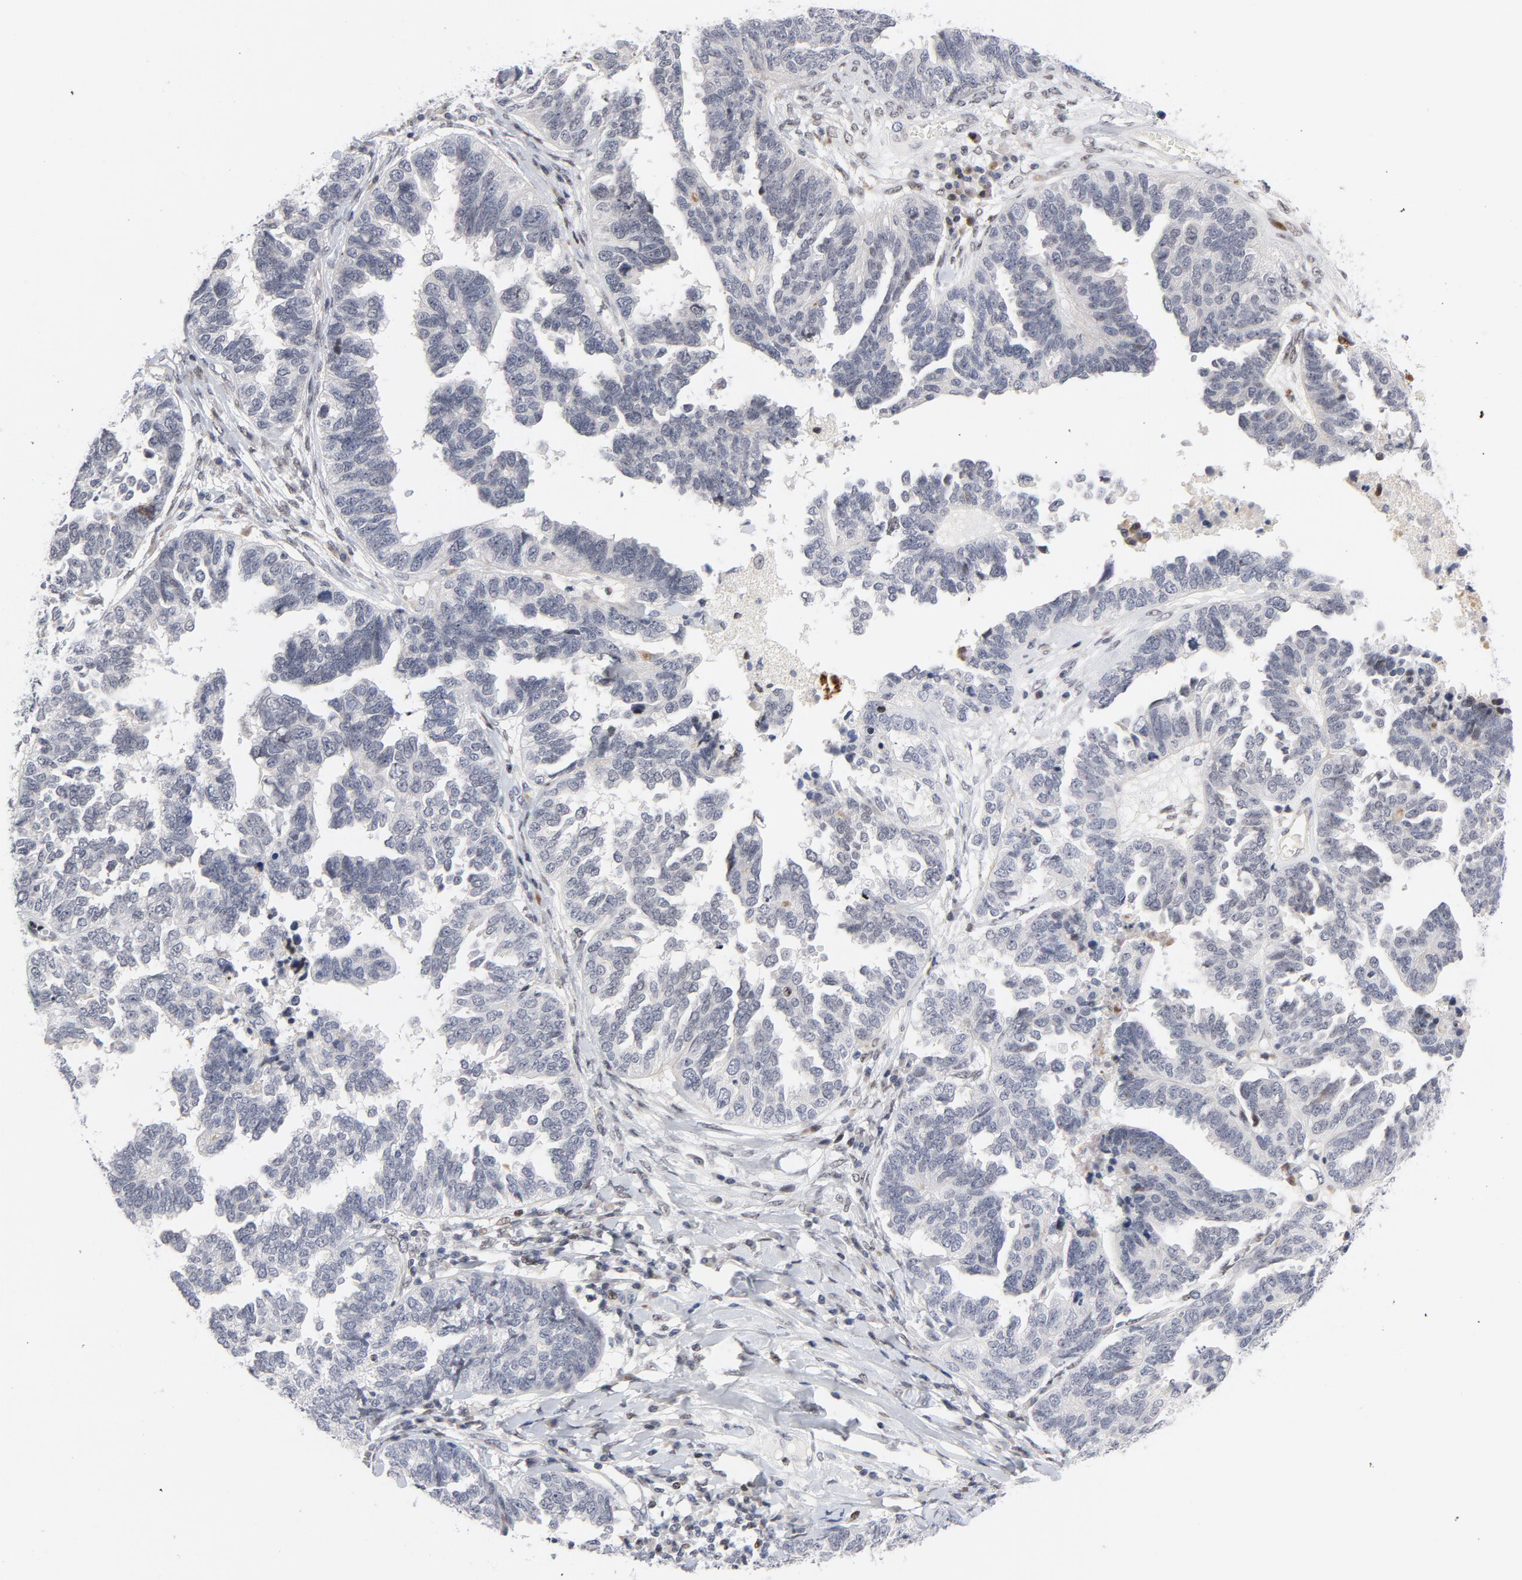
{"staining": {"intensity": "weak", "quantity": "<25%", "location": "nuclear"}, "tissue": "ovarian cancer", "cell_type": "Tumor cells", "image_type": "cancer", "snomed": [{"axis": "morphology", "description": "Cystadenocarcinoma, serous, NOS"}, {"axis": "topography", "description": "Ovary"}], "caption": "Protein analysis of ovarian cancer exhibits no significant expression in tumor cells.", "gene": "NFIC", "patient": {"sex": "female", "age": 82}}